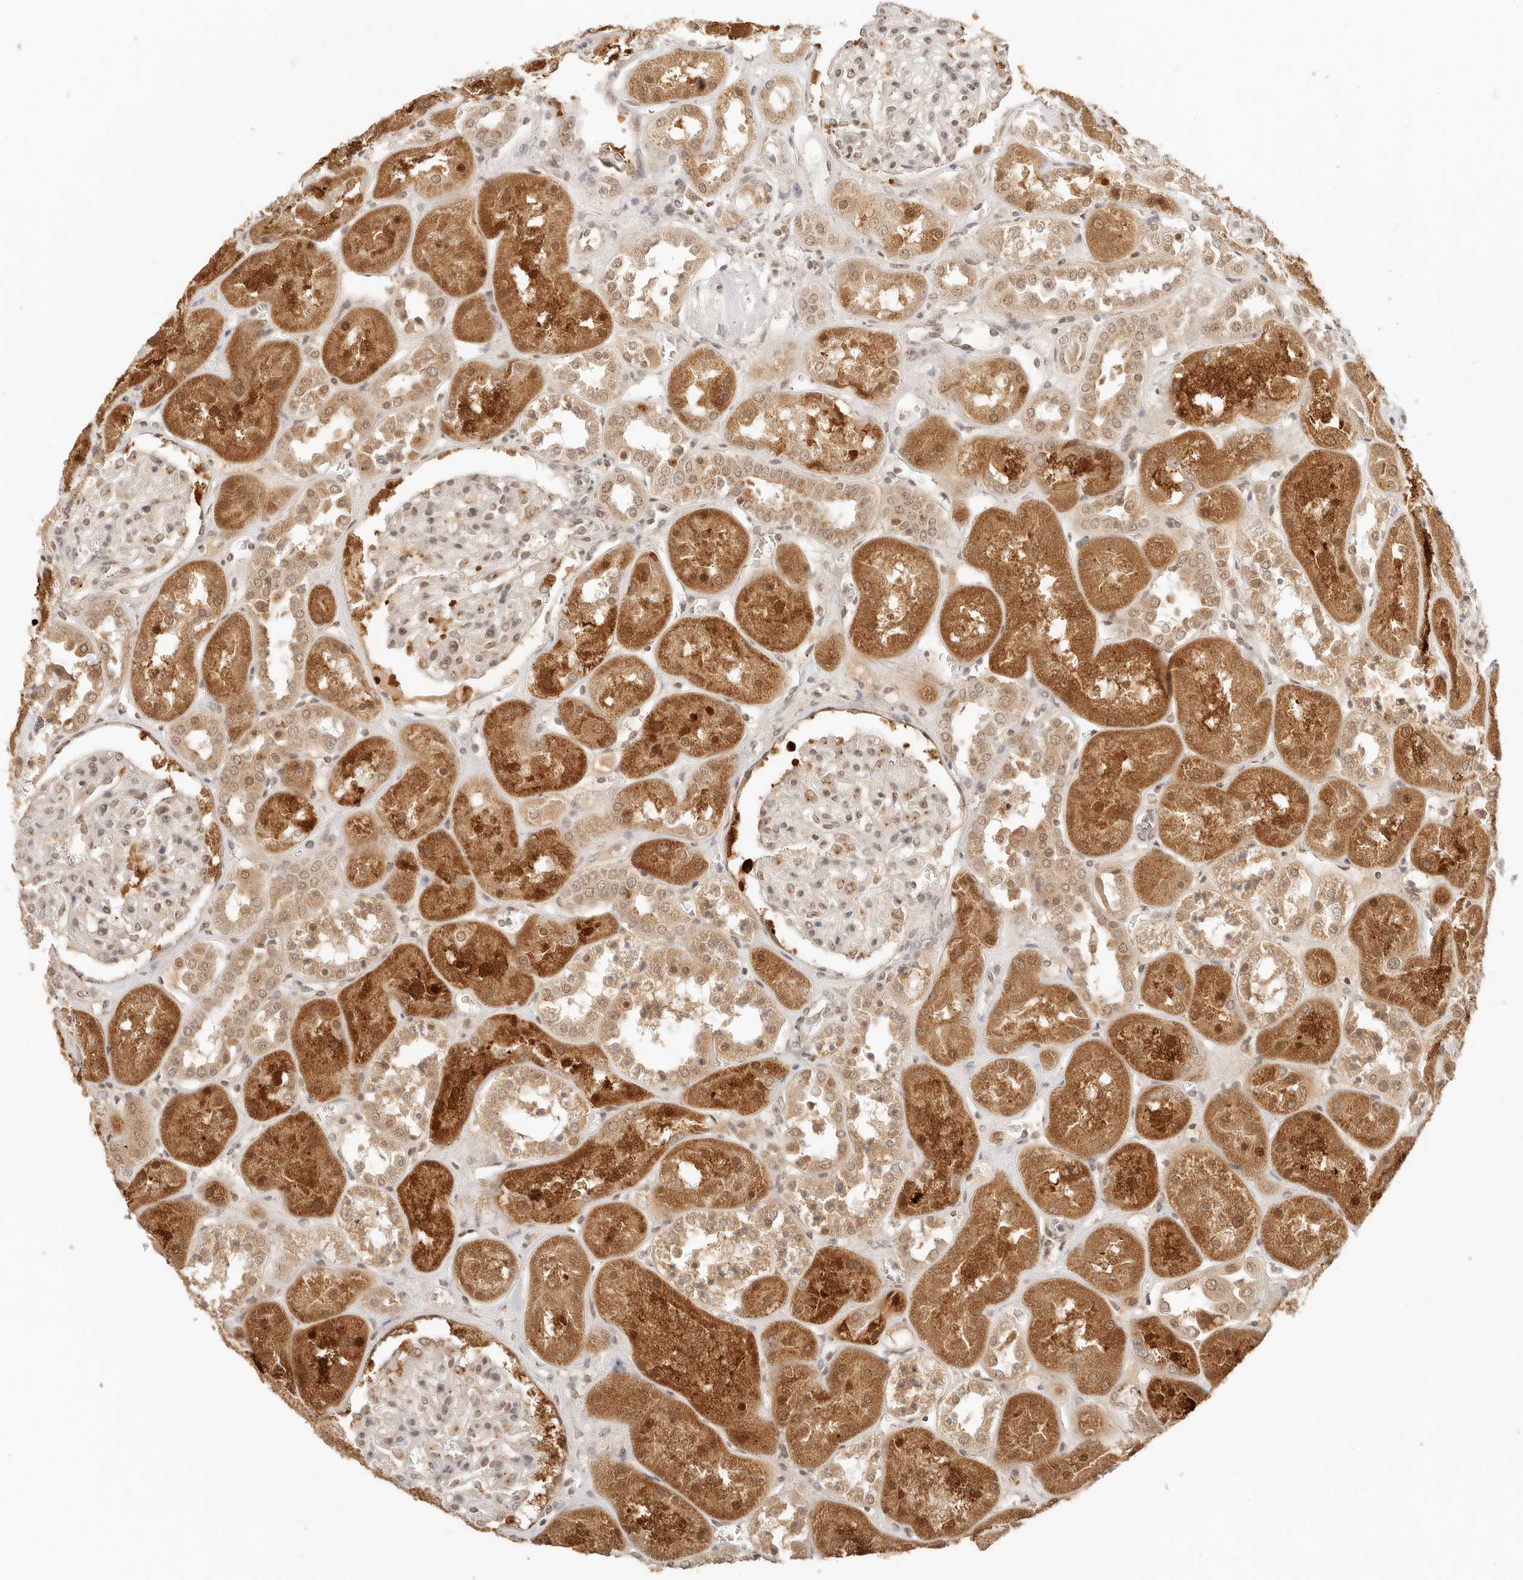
{"staining": {"intensity": "moderate", "quantity": ">75%", "location": "cytoplasmic/membranous,nuclear"}, "tissue": "kidney", "cell_type": "Cells in glomeruli", "image_type": "normal", "snomed": [{"axis": "morphology", "description": "Normal tissue, NOS"}, {"axis": "topography", "description": "Kidney"}], "caption": "Immunohistochemistry of unremarkable kidney exhibits medium levels of moderate cytoplasmic/membranous,nuclear positivity in about >75% of cells in glomeruli. (Brightfield microscopy of DAB IHC at high magnification).", "gene": "INTS11", "patient": {"sex": "male", "age": 70}}